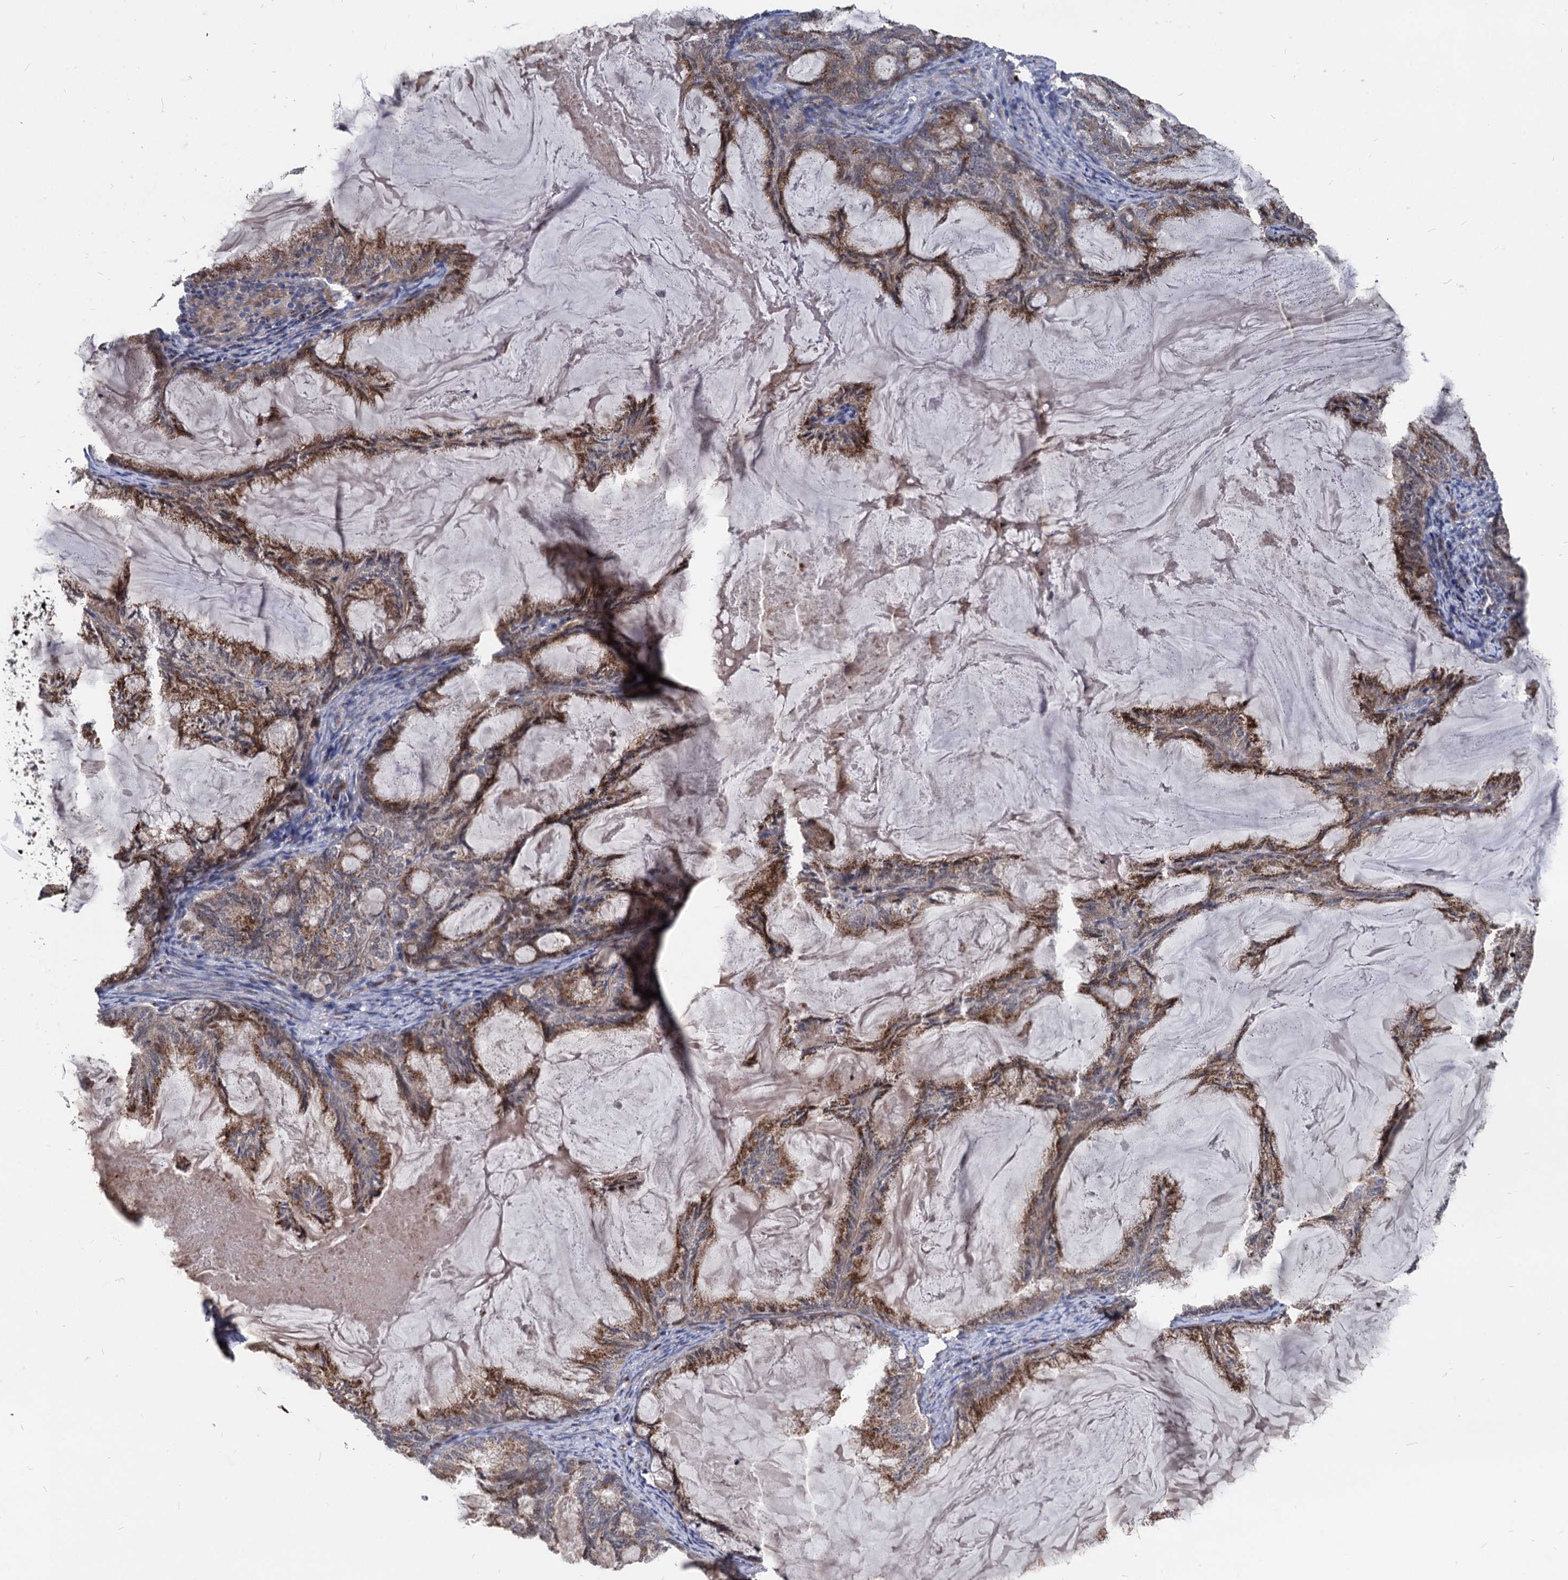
{"staining": {"intensity": "moderate", "quantity": ">75%", "location": "cytoplasmic/membranous"}, "tissue": "endometrial cancer", "cell_type": "Tumor cells", "image_type": "cancer", "snomed": [{"axis": "morphology", "description": "Adenocarcinoma, NOS"}, {"axis": "topography", "description": "Endometrium"}], "caption": "Immunohistochemistry (IHC) image of endometrial cancer stained for a protein (brown), which exhibits medium levels of moderate cytoplasmic/membranous positivity in approximately >75% of tumor cells.", "gene": "SMAGP", "patient": {"sex": "female", "age": 86}}